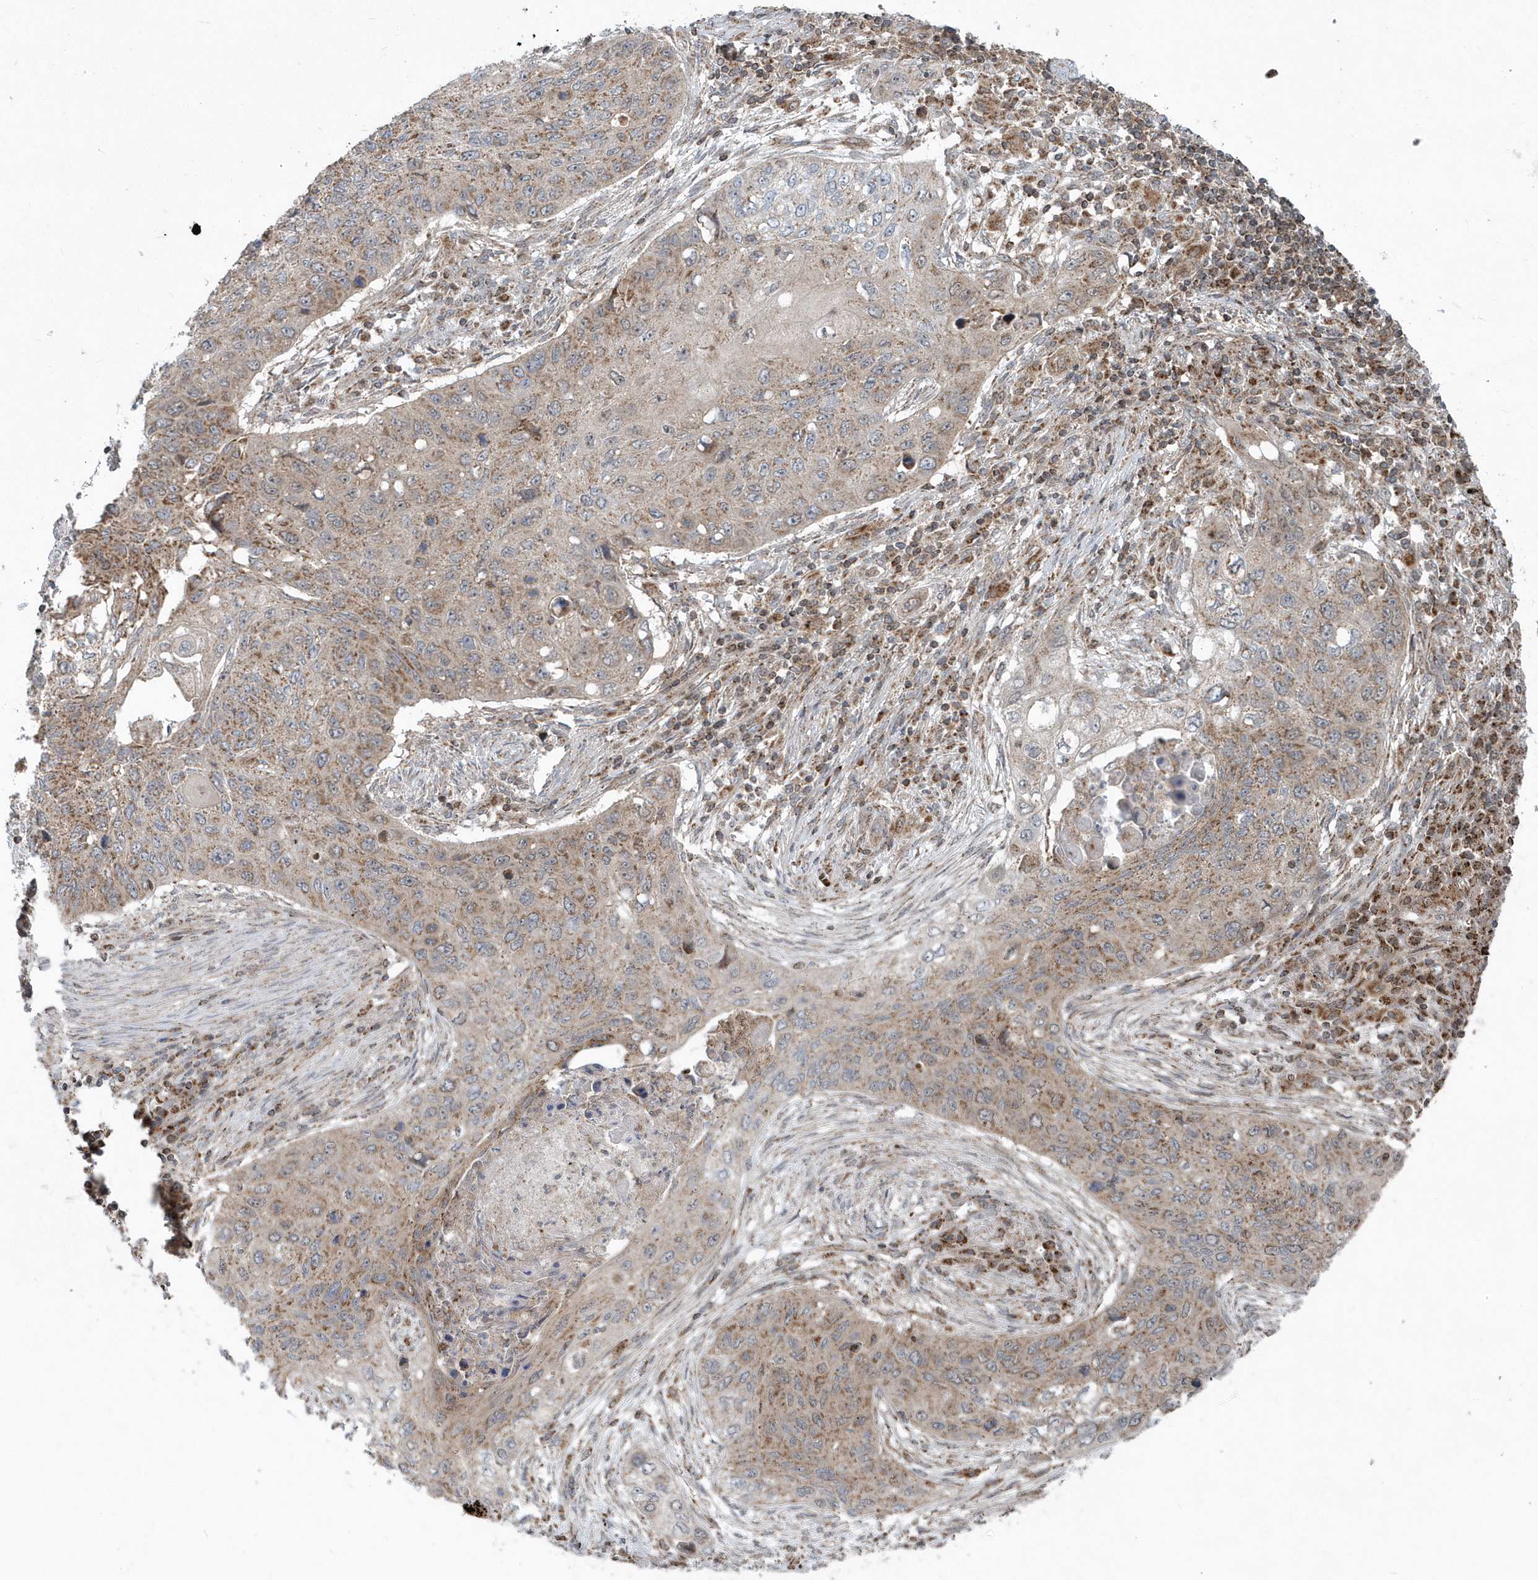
{"staining": {"intensity": "moderate", "quantity": "25%-75%", "location": "cytoplasmic/membranous"}, "tissue": "lung cancer", "cell_type": "Tumor cells", "image_type": "cancer", "snomed": [{"axis": "morphology", "description": "Squamous cell carcinoma, NOS"}, {"axis": "topography", "description": "Lung"}], "caption": "Tumor cells reveal medium levels of moderate cytoplasmic/membranous staining in about 25%-75% of cells in human lung cancer (squamous cell carcinoma). Nuclei are stained in blue.", "gene": "PPP1R7", "patient": {"sex": "female", "age": 63}}